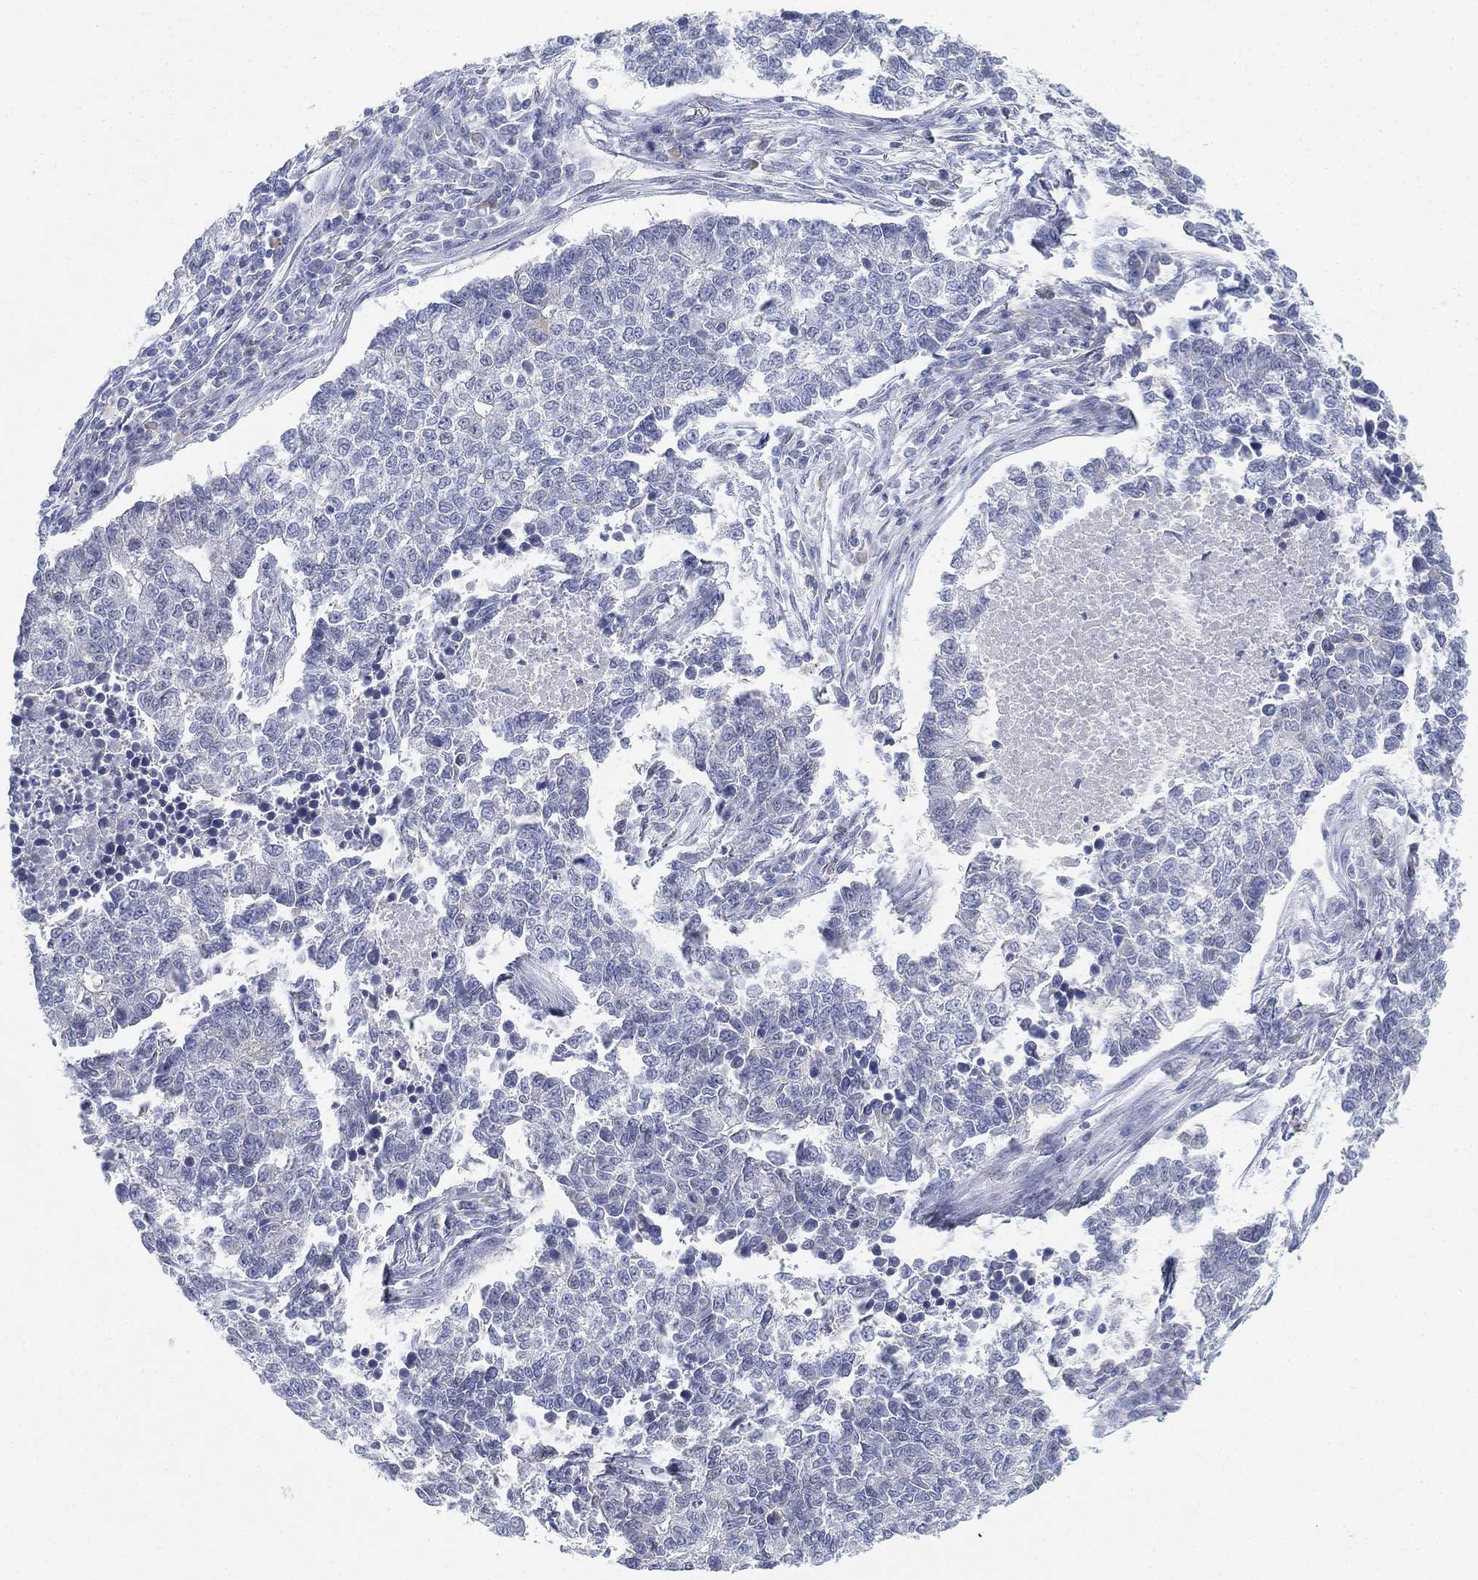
{"staining": {"intensity": "negative", "quantity": "none", "location": "none"}, "tissue": "lung cancer", "cell_type": "Tumor cells", "image_type": "cancer", "snomed": [{"axis": "morphology", "description": "Adenocarcinoma, NOS"}, {"axis": "topography", "description": "Lung"}], "caption": "Adenocarcinoma (lung) stained for a protein using immunohistochemistry (IHC) displays no expression tumor cells.", "gene": "GCNA", "patient": {"sex": "male", "age": 57}}